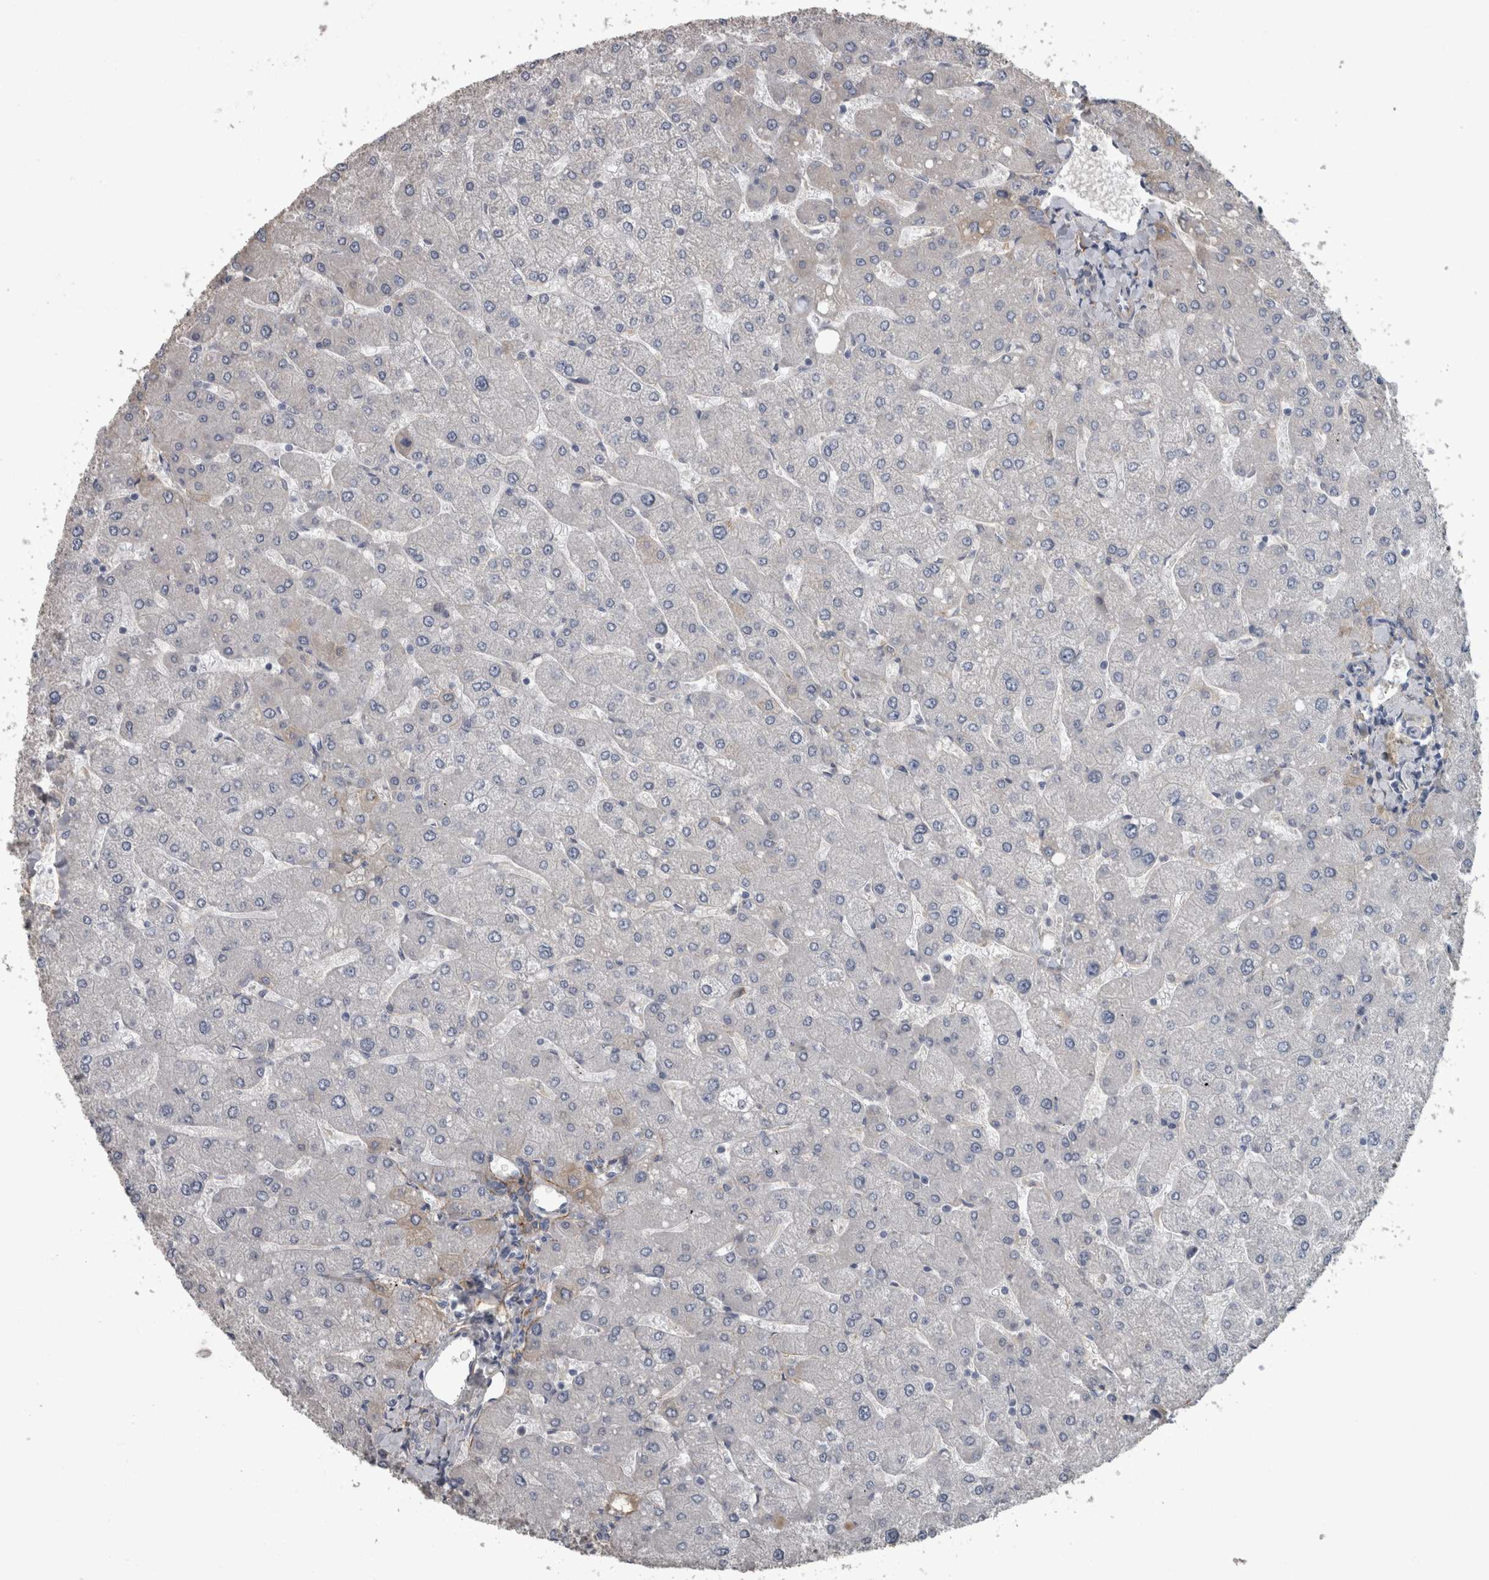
{"staining": {"intensity": "negative", "quantity": "none", "location": "none"}, "tissue": "liver", "cell_type": "Cholangiocytes", "image_type": "normal", "snomed": [{"axis": "morphology", "description": "Normal tissue, NOS"}, {"axis": "topography", "description": "Liver"}], "caption": "An immunohistochemistry image of normal liver is shown. There is no staining in cholangiocytes of liver.", "gene": "EFEMP2", "patient": {"sex": "male", "age": 55}}